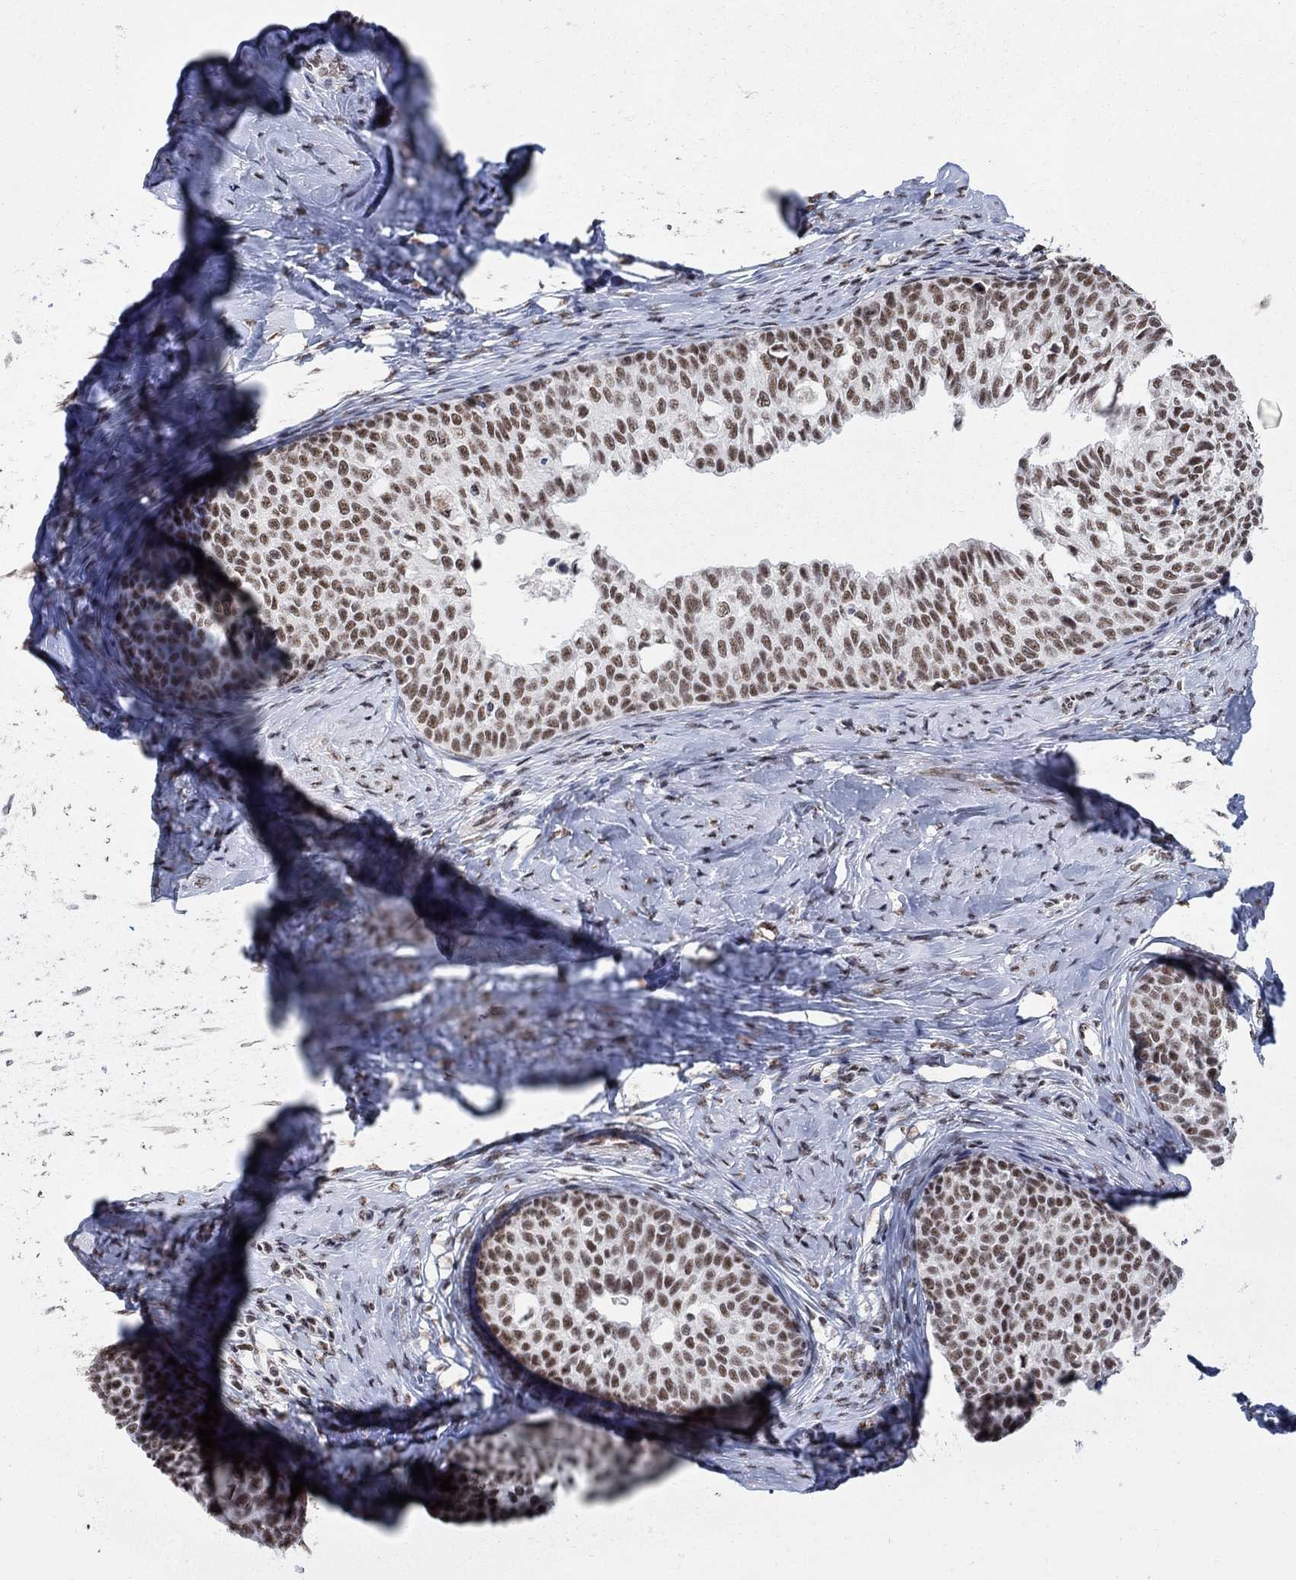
{"staining": {"intensity": "moderate", "quantity": ">75%", "location": "nuclear"}, "tissue": "cervical cancer", "cell_type": "Tumor cells", "image_type": "cancer", "snomed": [{"axis": "morphology", "description": "Squamous cell carcinoma, NOS"}, {"axis": "topography", "description": "Cervix"}], "caption": "Immunohistochemical staining of cervical cancer (squamous cell carcinoma) demonstrates medium levels of moderate nuclear protein positivity in approximately >75% of tumor cells.", "gene": "PNISR", "patient": {"sex": "female", "age": 51}}